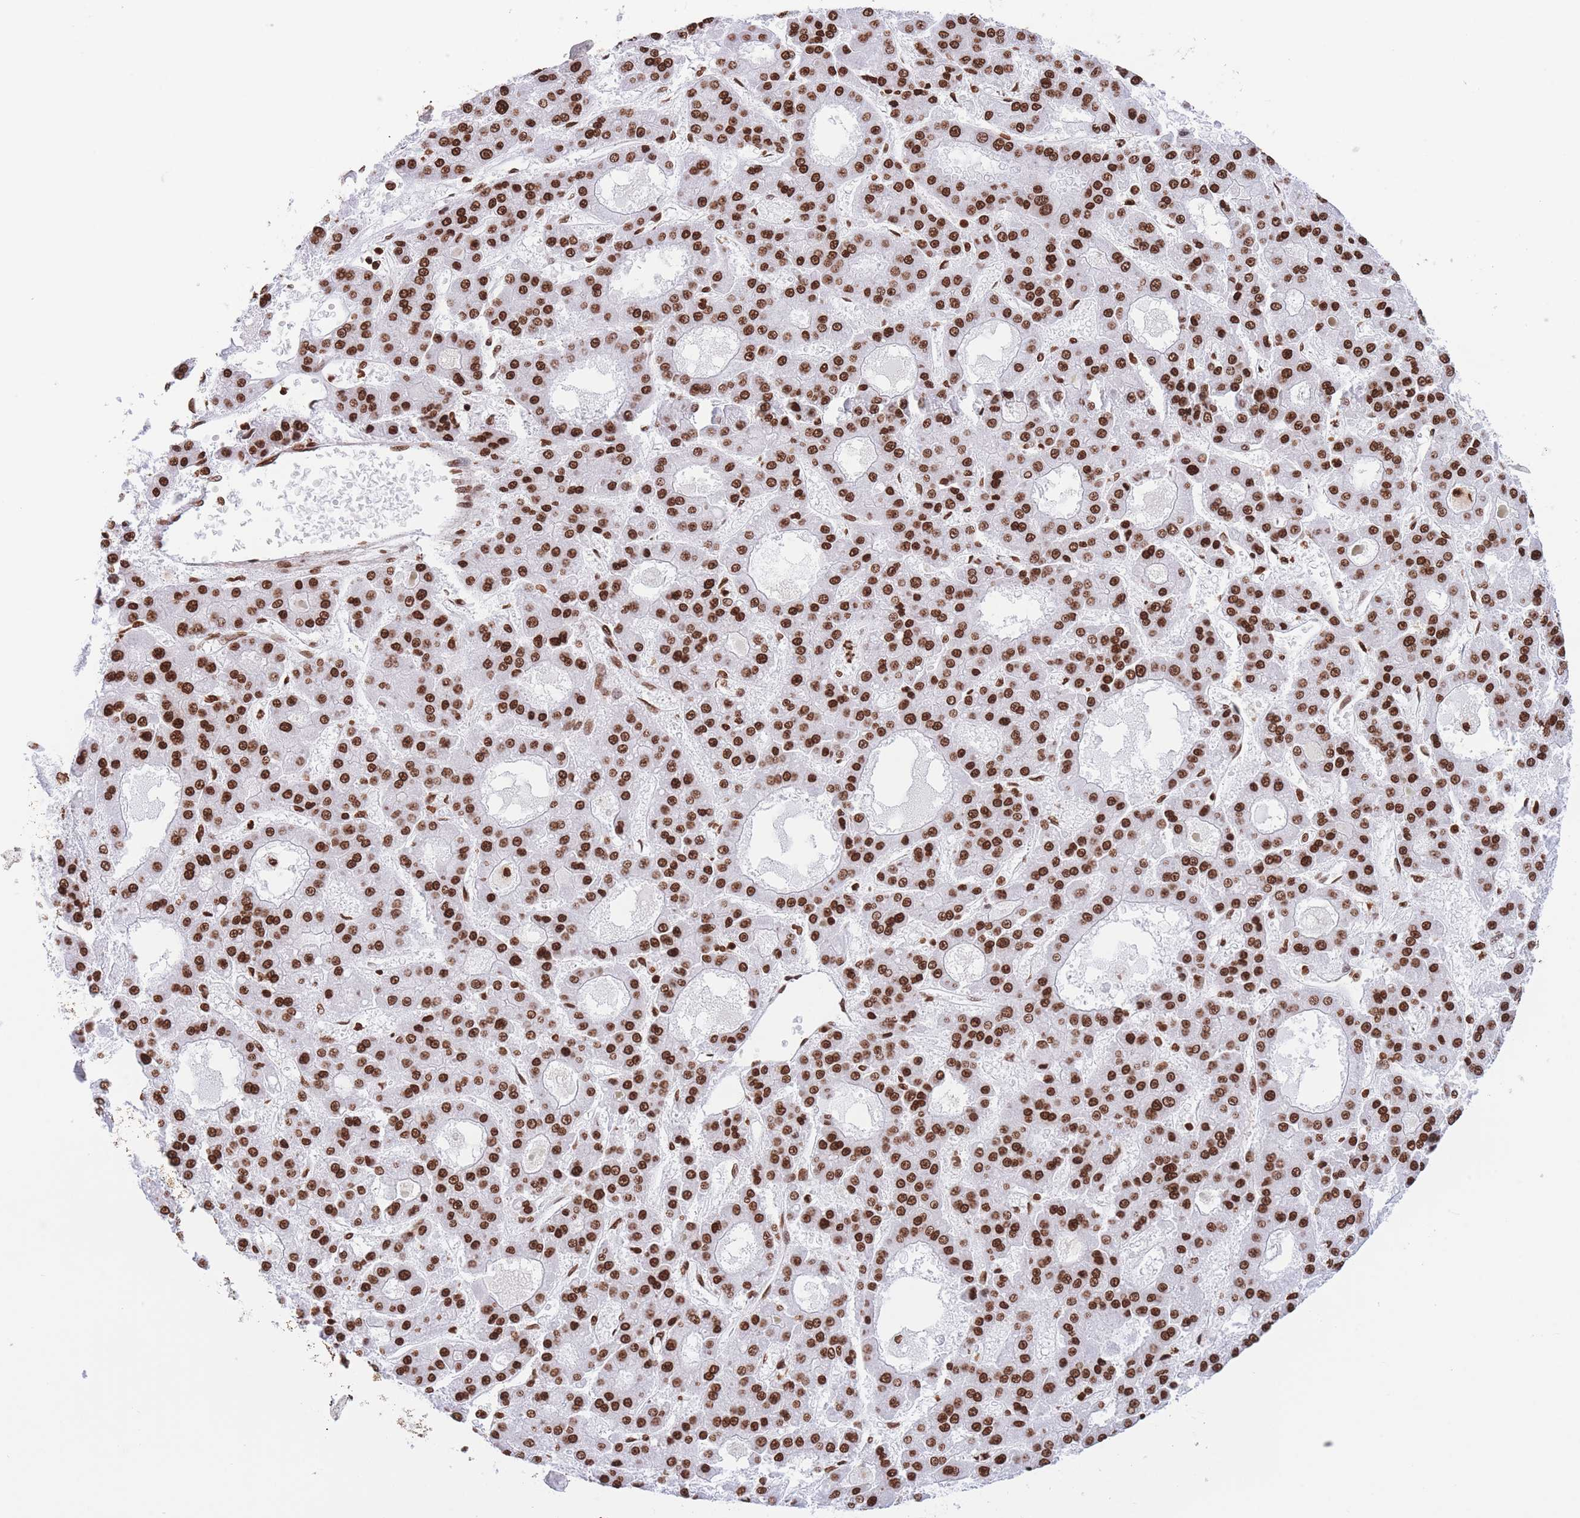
{"staining": {"intensity": "strong", "quantity": ">75%", "location": "nuclear"}, "tissue": "liver cancer", "cell_type": "Tumor cells", "image_type": "cancer", "snomed": [{"axis": "morphology", "description": "Carcinoma, Hepatocellular, NOS"}, {"axis": "topography", "description": "Liver"}], "caption": "Immunohistochemistry histopathology image of human hepatocellular carcinoma (liver) stained for a protein (brown), which shows high levels of strong nuclear positivity in approximately >75% of tumor cells.", "gene": "H2BC11", "patient": {"sex": "male", "age": 70}}